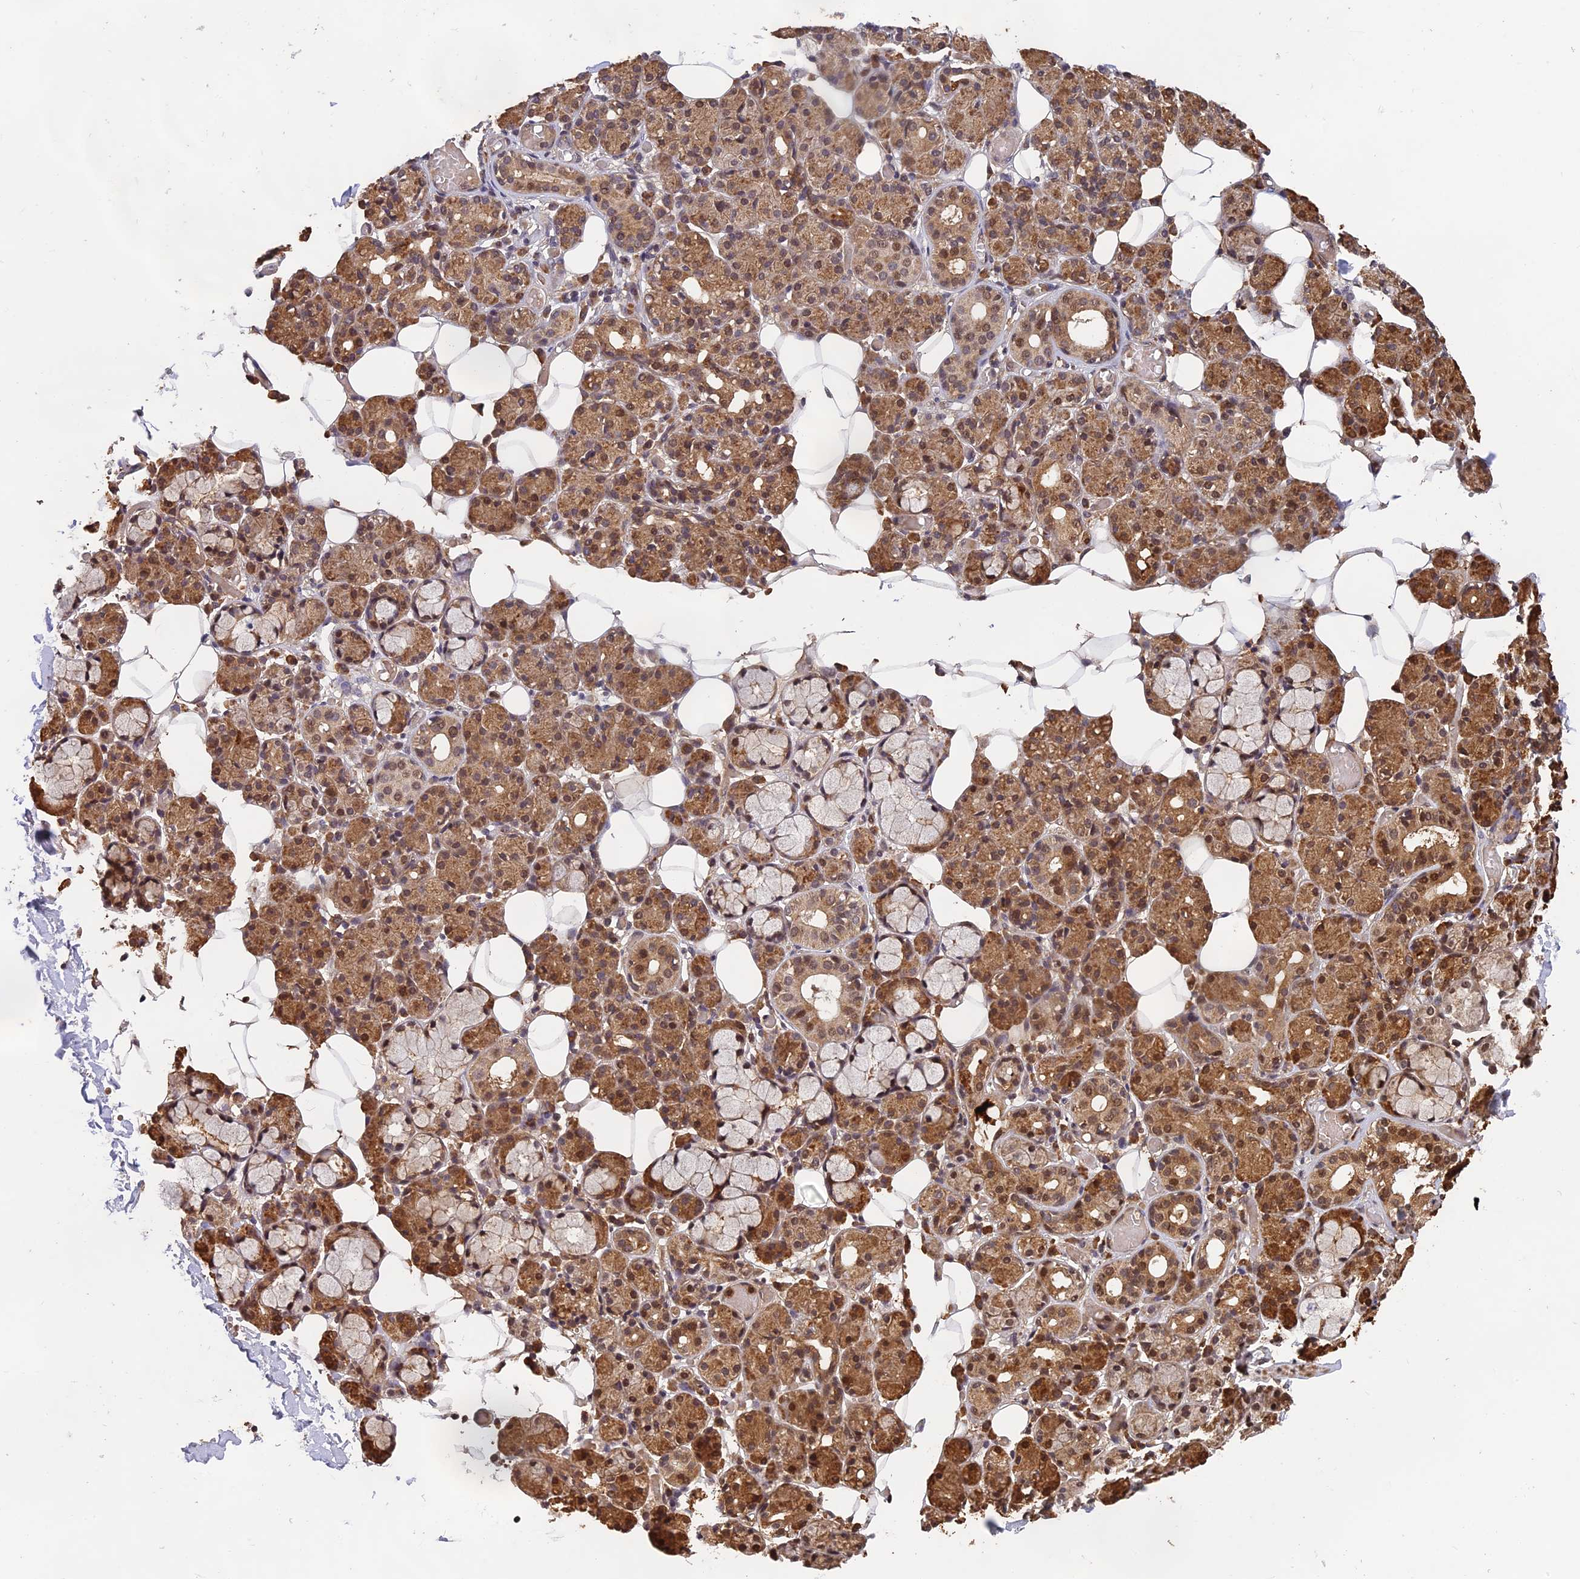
{"staining": {"intensity": "moderate", "quantity": ">75%", "location": "cytoplasmic/membranous,nuclear"}, "tissue": "salivary gland", "cell_type": "Glandular cells", "image_type": "normal", "snomed": [{"axis": "morphology", "description": "Normal tissue, NOS"}, {"axis": "topography", "description": "Salivary gland"}], "caption": "Immunohistochemistry (IHC) micrograph of normal salivary gland stained for a protein (brown), which shows medium levels of moderate cytoplasmic/membranous,nuclear positivity in about >75% of glandular cells.", "gene": "OSBPL1A", "patient": {"sex": "male", "age": 63}}